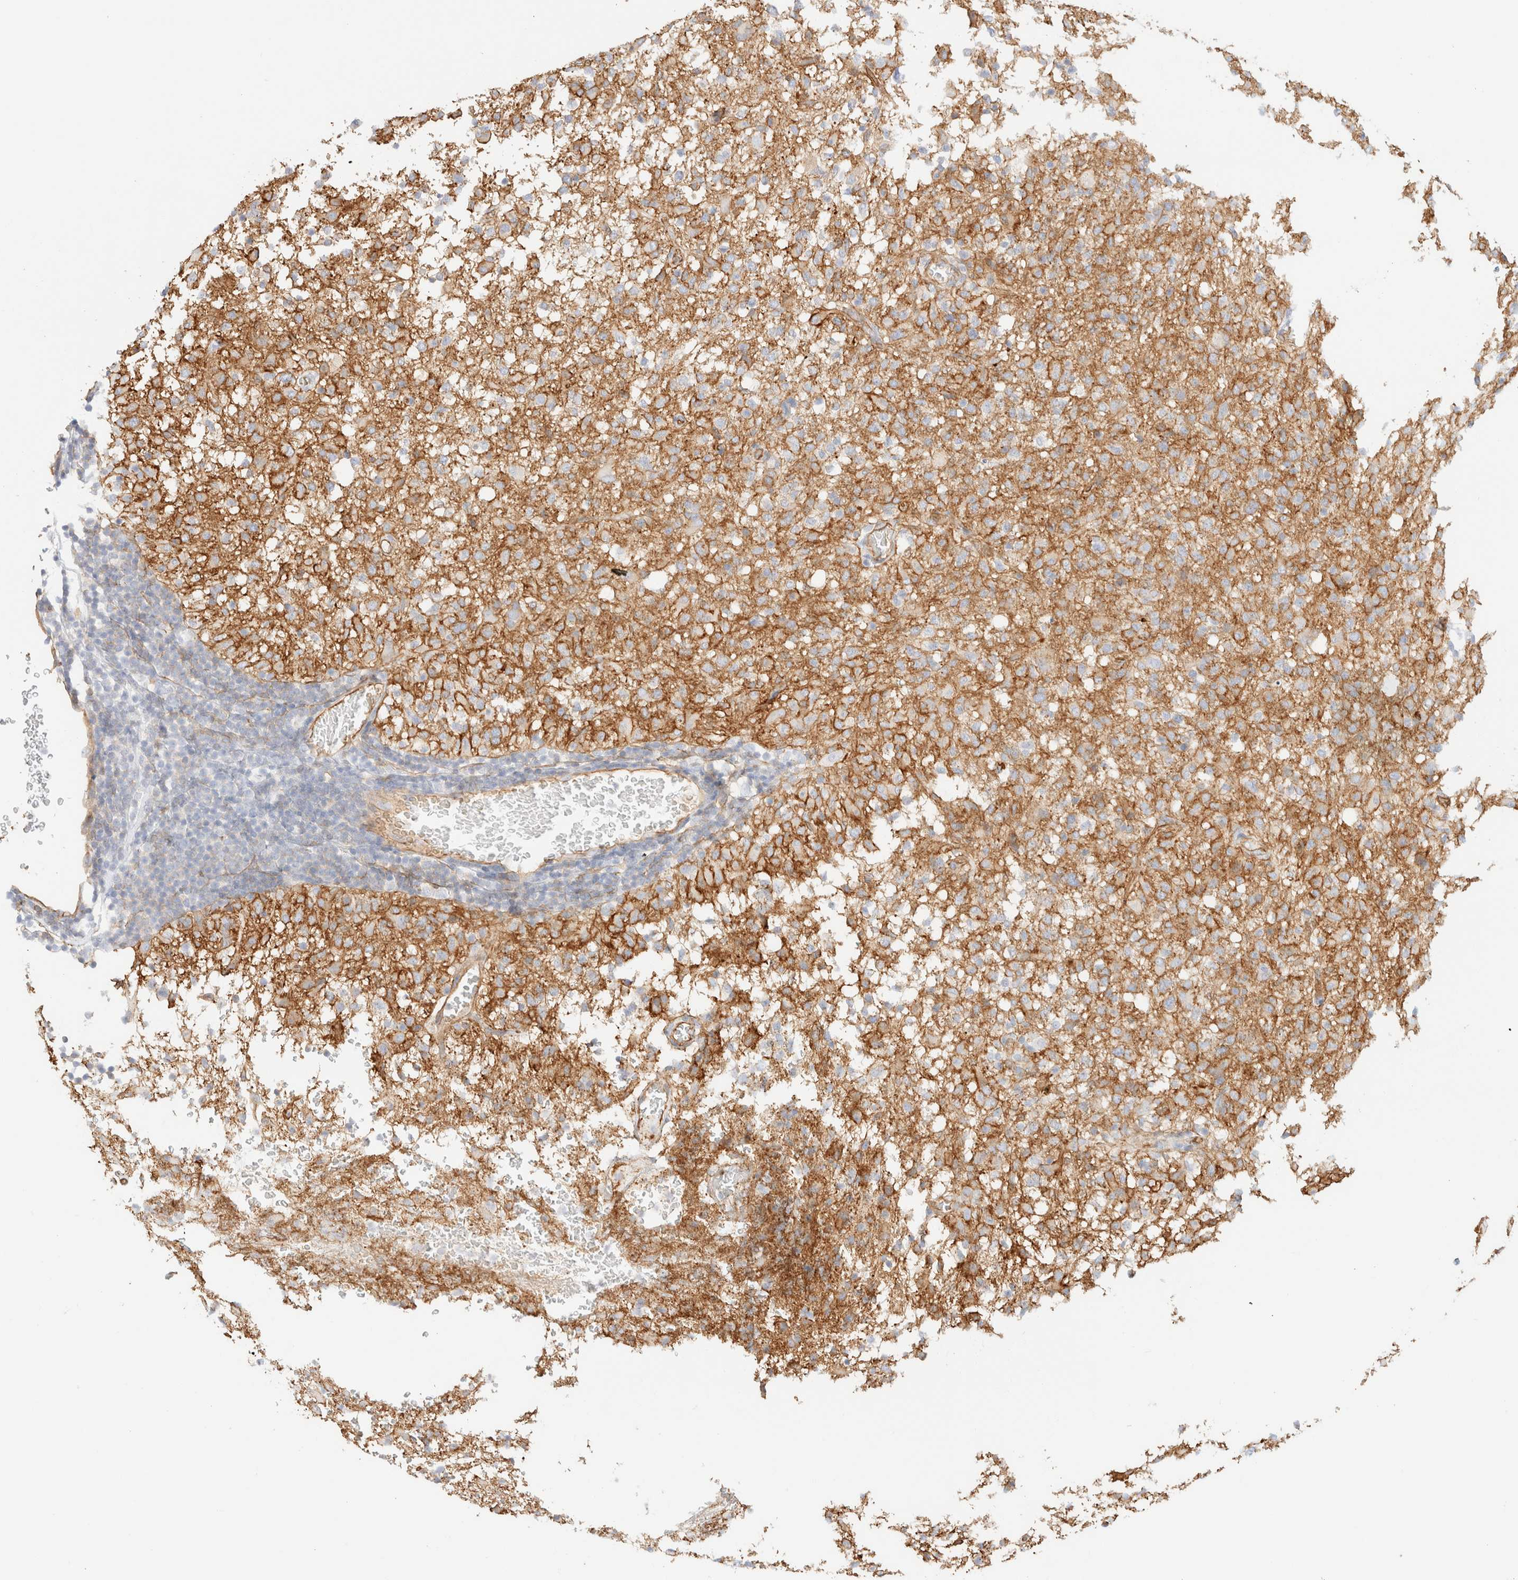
{"staining": {"intensity": "weak", "quantity": "<25%", "location": "cytoplasmic/membranous"}, "tissue": "glioma", "cell_type": "Tumor cells", "image_type": "cancer", "snomed": [{"axis": "morphology", "description": "Glioma, malignant, High grade"}, {"axis": "topography", "description": "Brain"}], "caption": "Immunohistochemical staining of malignant glioma (high-grade) exhibits no significant positivity in tumor cells.", "gene": "CYB5R4", "patient": {"sex": "female", "age": 57}}